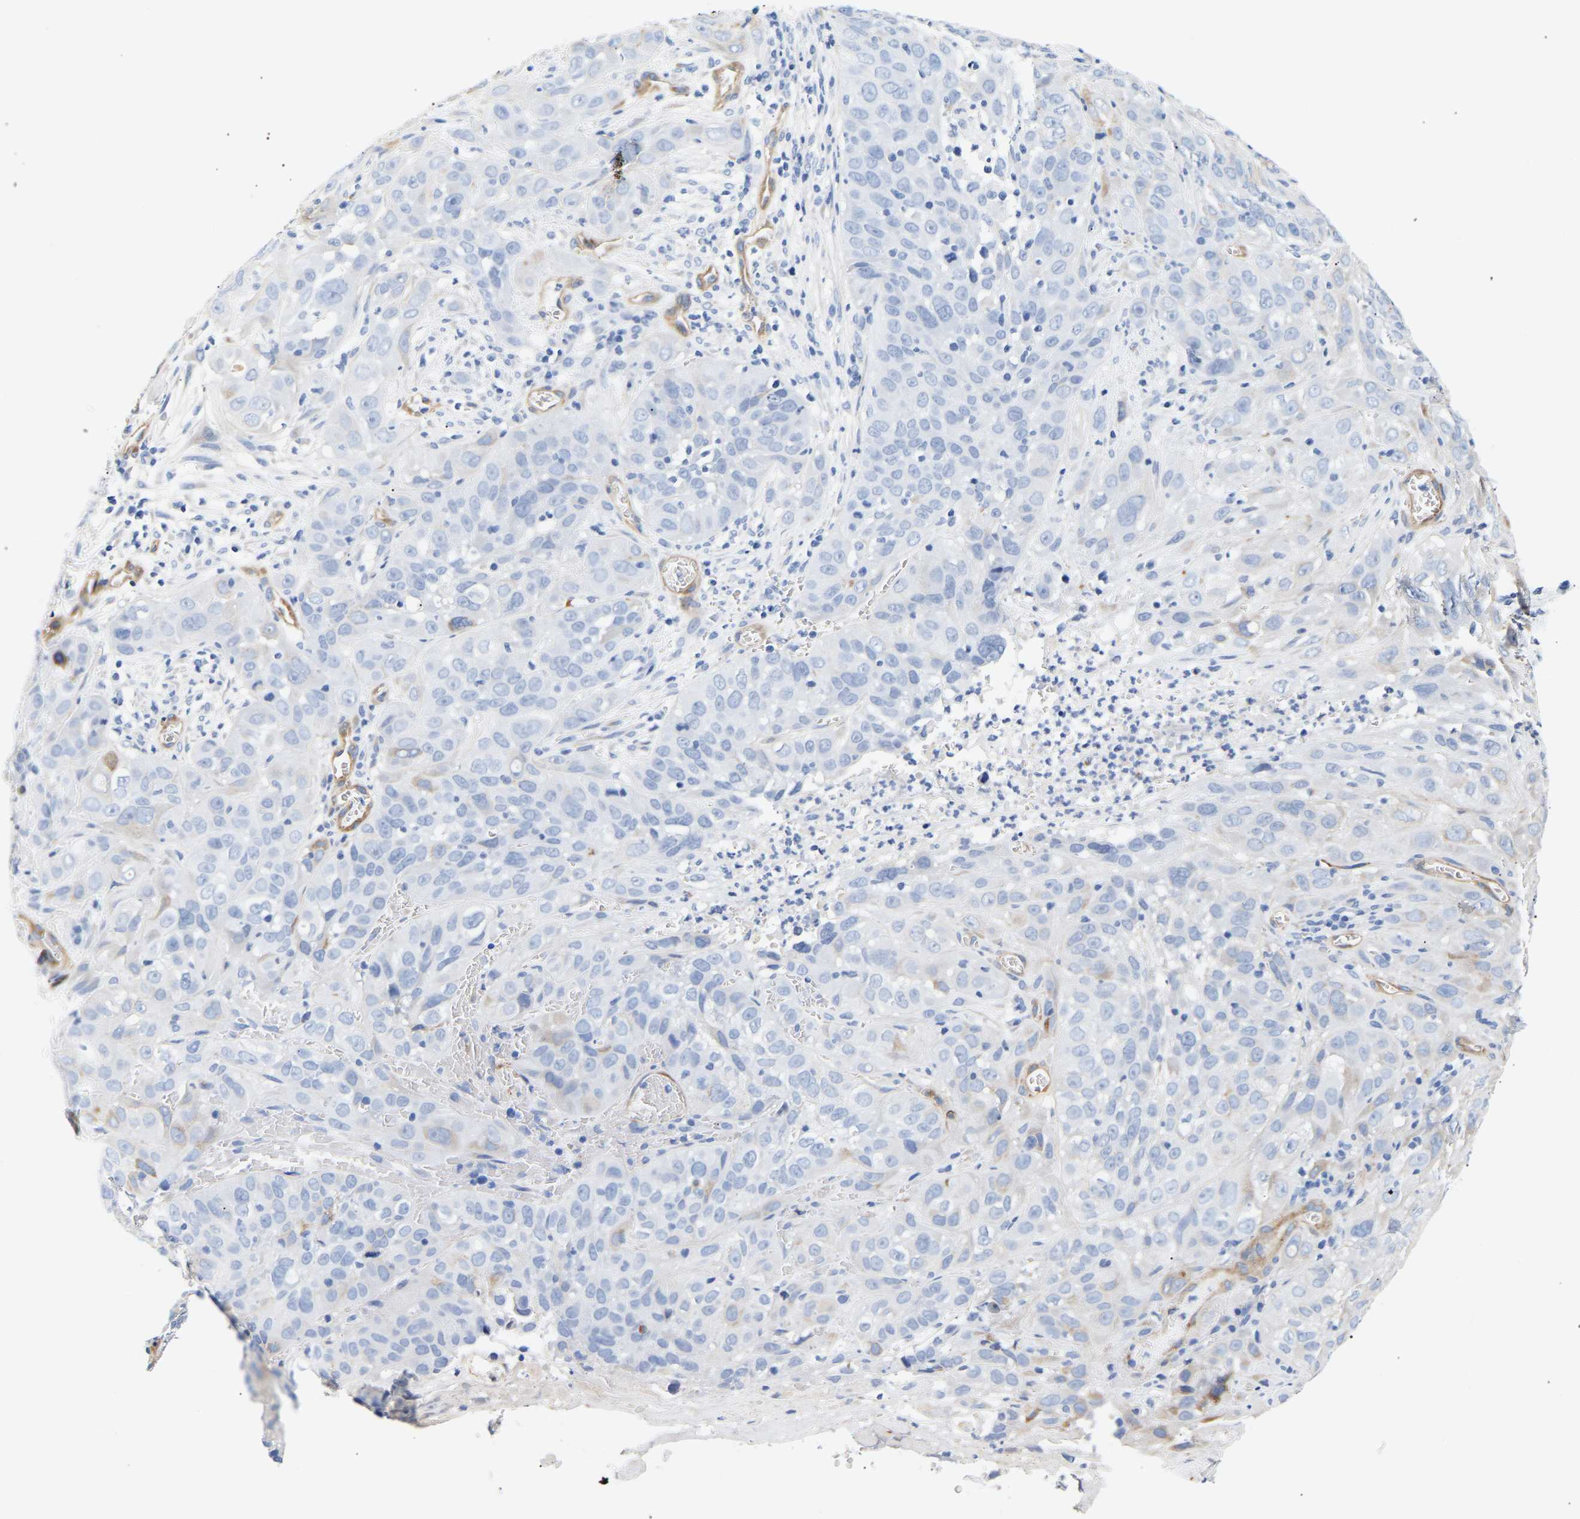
{"staining": {"intensity": "negative", "quantity": "none", "location": "none"}, "tissue": "cervical cancer", "cell_type": "Tumor cells", "image_type": "cancer", "snomed": [{"axis": "morphology", "description": "Squamous cell carcinoma, NOS"}, {"axis": "topography", "description": "Cervix"}], "caption": "DAB immunohistochemical staining of cervical cancer demonstrates no significant positivity in tumor cells.", "gene": "IGFBP7", "patient": {"sex": "female", "age": 32}}